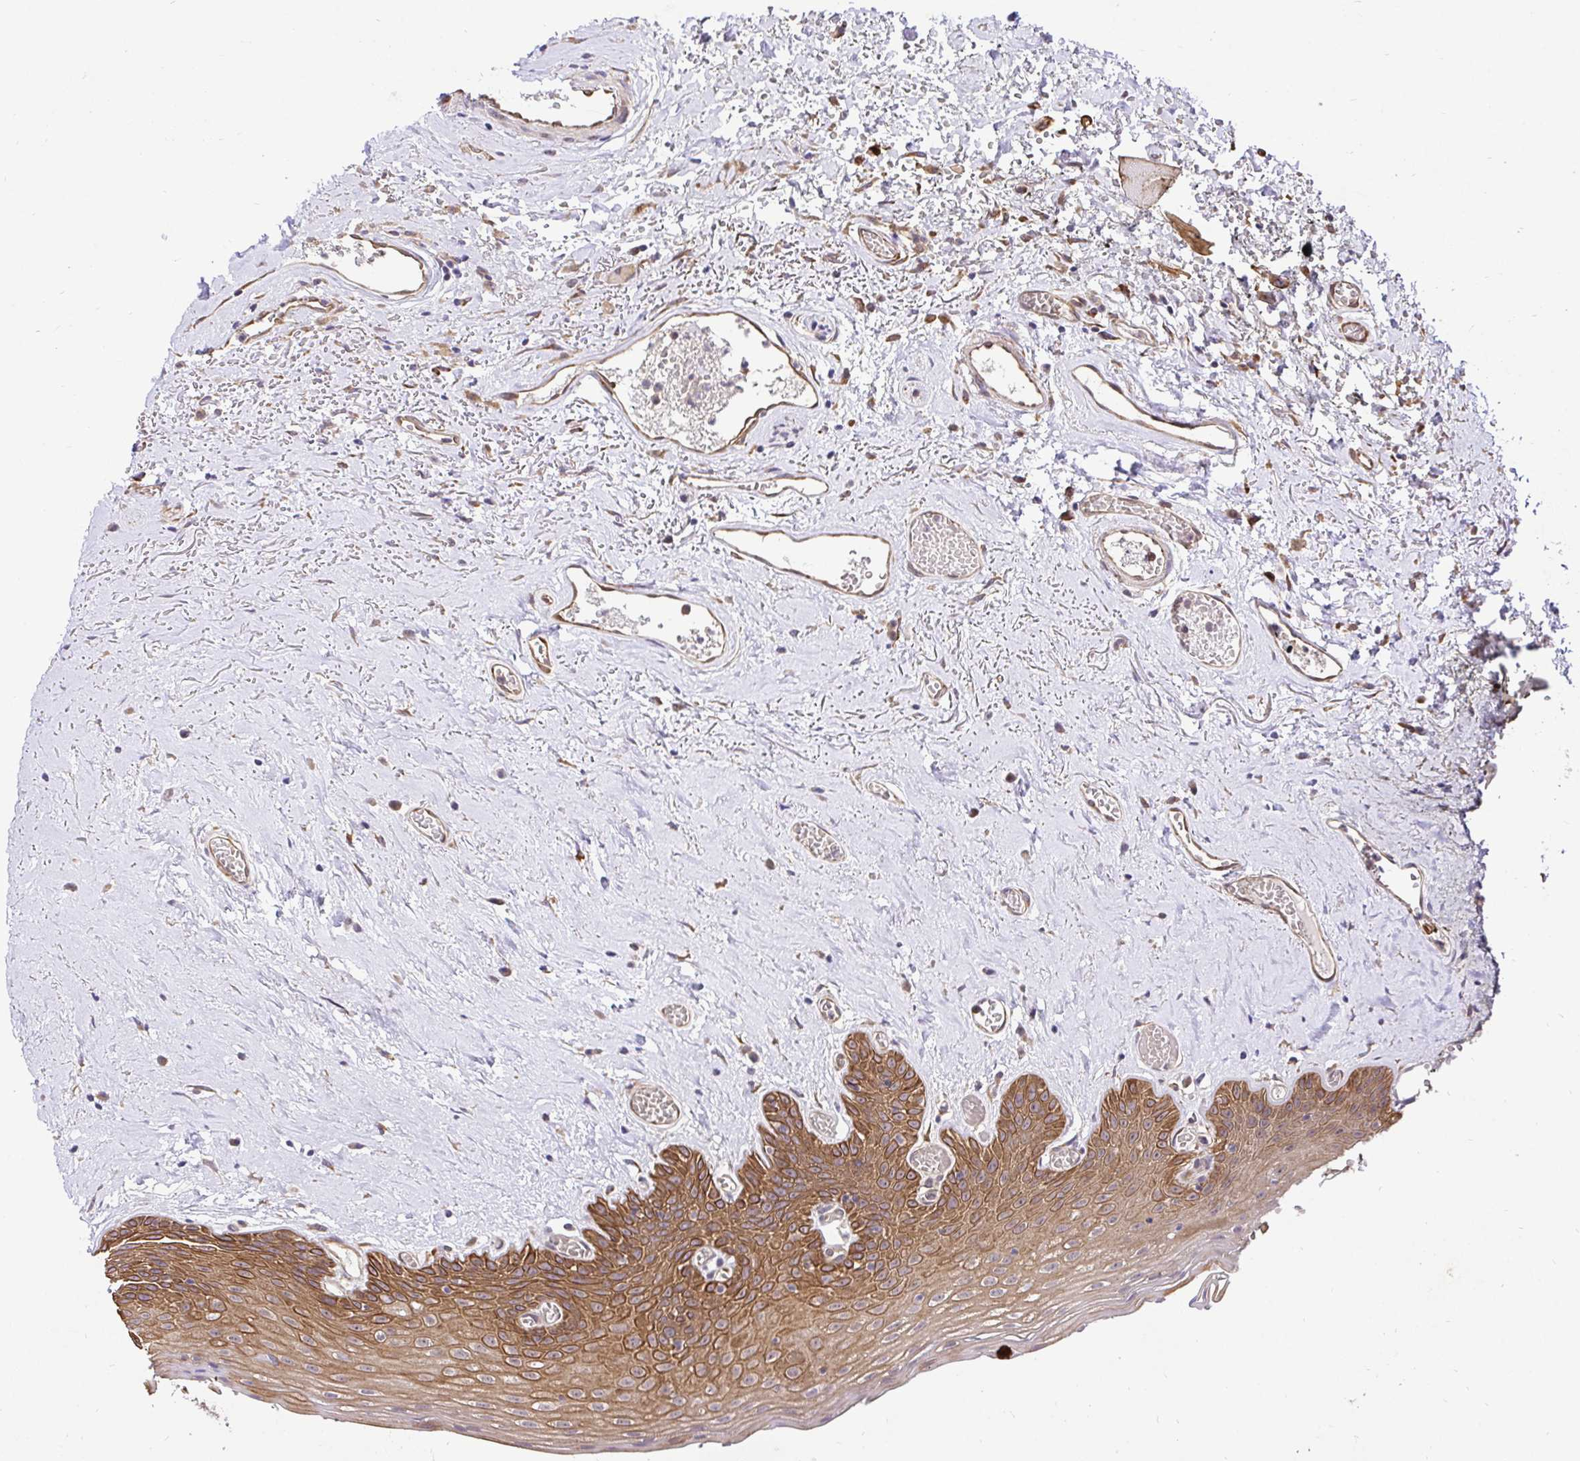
{"staining": {"intensity": "strong", "quantity": ">75%", "location": "cytoplasmic/membranous"}, "tissue": "oral mucosa", "cell_type": "Squamous epithelial cells", "image_type": "normal", "snomed": [{"axis": "morphology", "description": "Normal tissue, NOS"}, {"axis": "morphology", "description": "Squamous cell carcinoma, NOS"}, {"axis": "topography", "description": "Oral tissue"}, {"axis": "topography", "description": "Peripheral nerve tissue"}, {"axis": "topography", "description": "Head-Neck"}], "caption": "Protein expression analysis of normal oral mucosa reveals strong cytoplasmic/membranous expression in about >75% of squamous epithelial cells.", "gene": "CCDC122", "patient": {"sex": "female", "age": 59}}